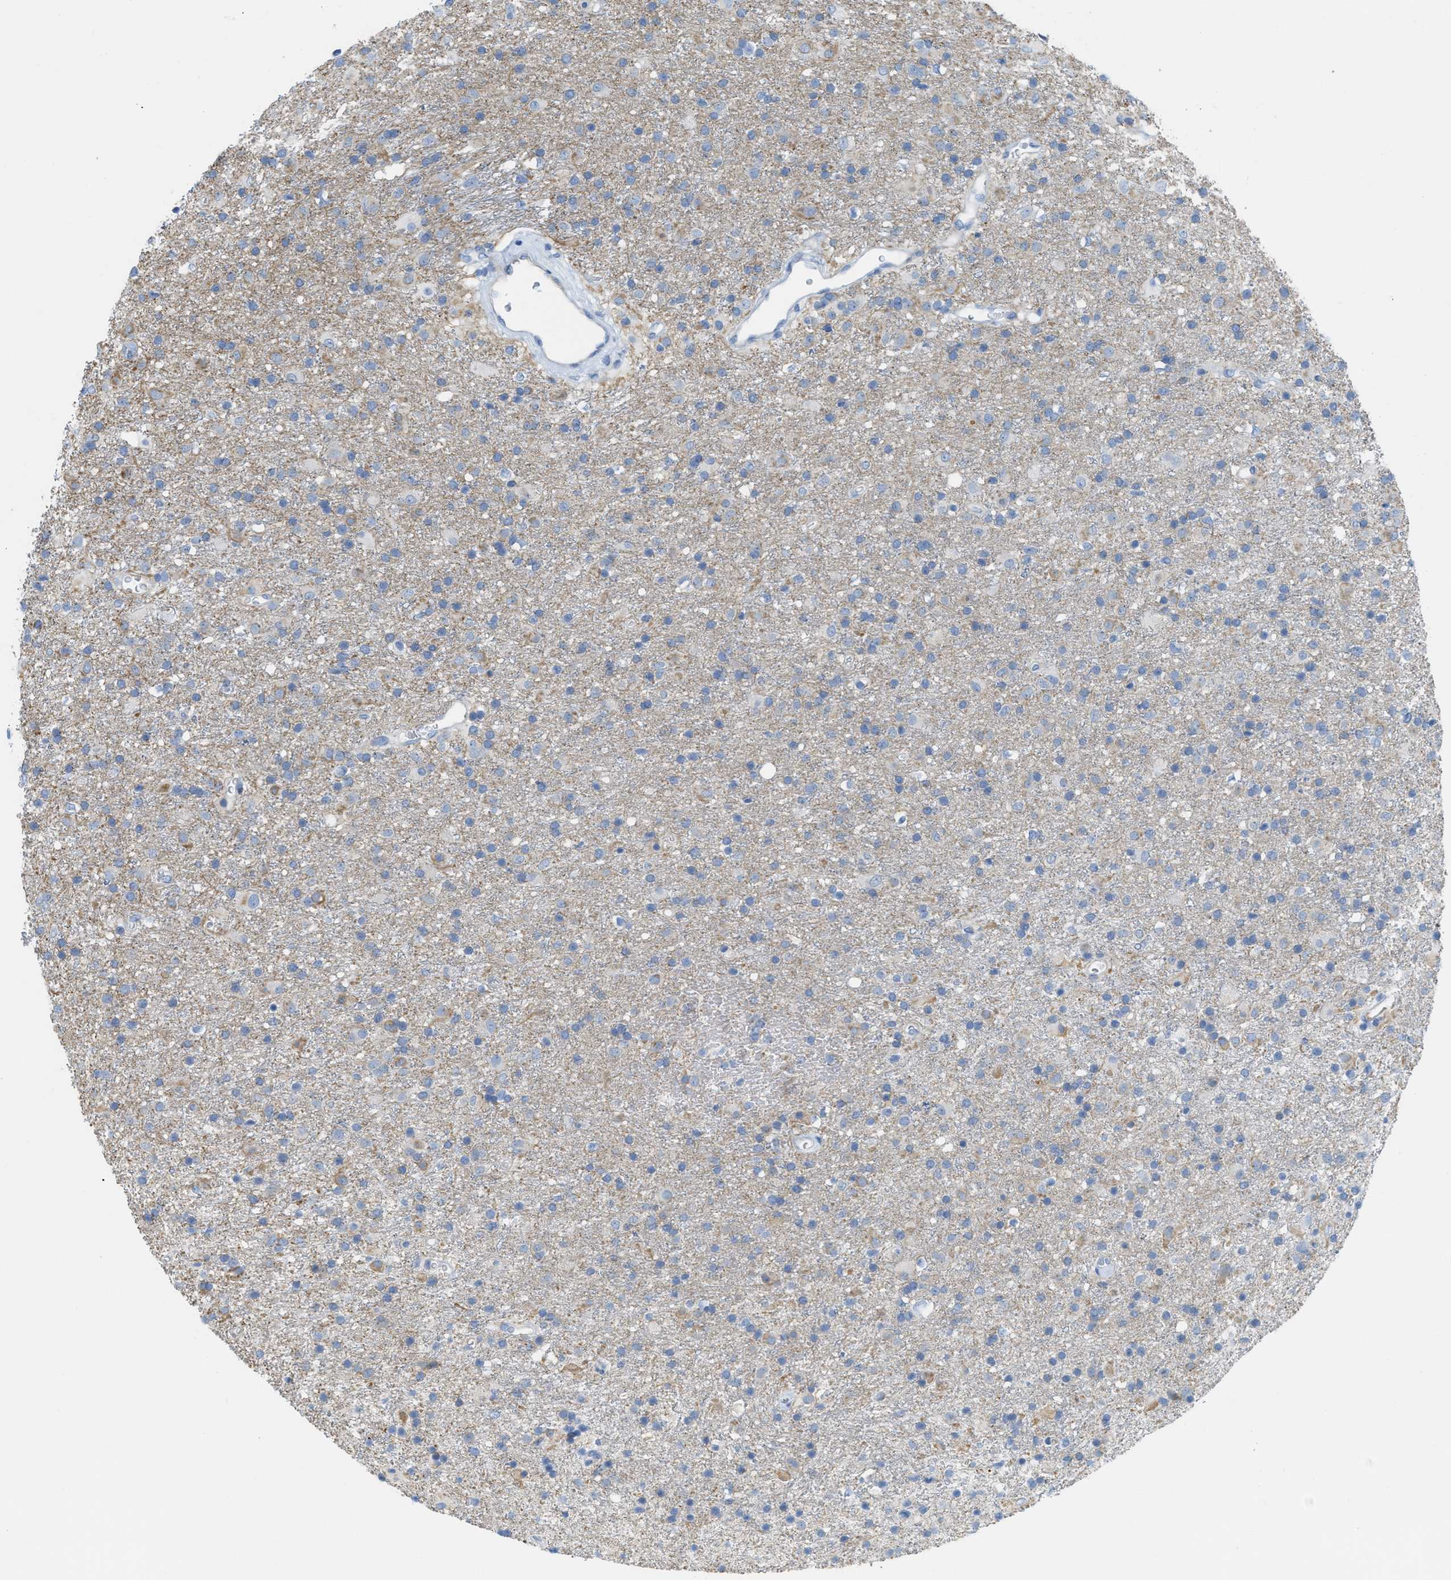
{"staining": {"intensity": "weak", "quantity": "25%-75%", "location": "cytoplasmic/membranous"}, "tissue": "glioma", "cell_type": "Tumor cells", "image_type": "cancer", "snomed": [{"axis": "morphology", "description": "Glioma, malignant, Low grade"}, {"axis": "topography", "description": "Brain"}], "caption": "Immunohistochemical staining of human malignant glioma (low-grade) displays low levels of weak cytoplasmic/membranous protein staining in approximately 25%-75% of tumor cells. (IHC, brightfield microscopy, high magnification).", "gene": "SLC12A1", "patient": {"sex": "male", "age": 65}}